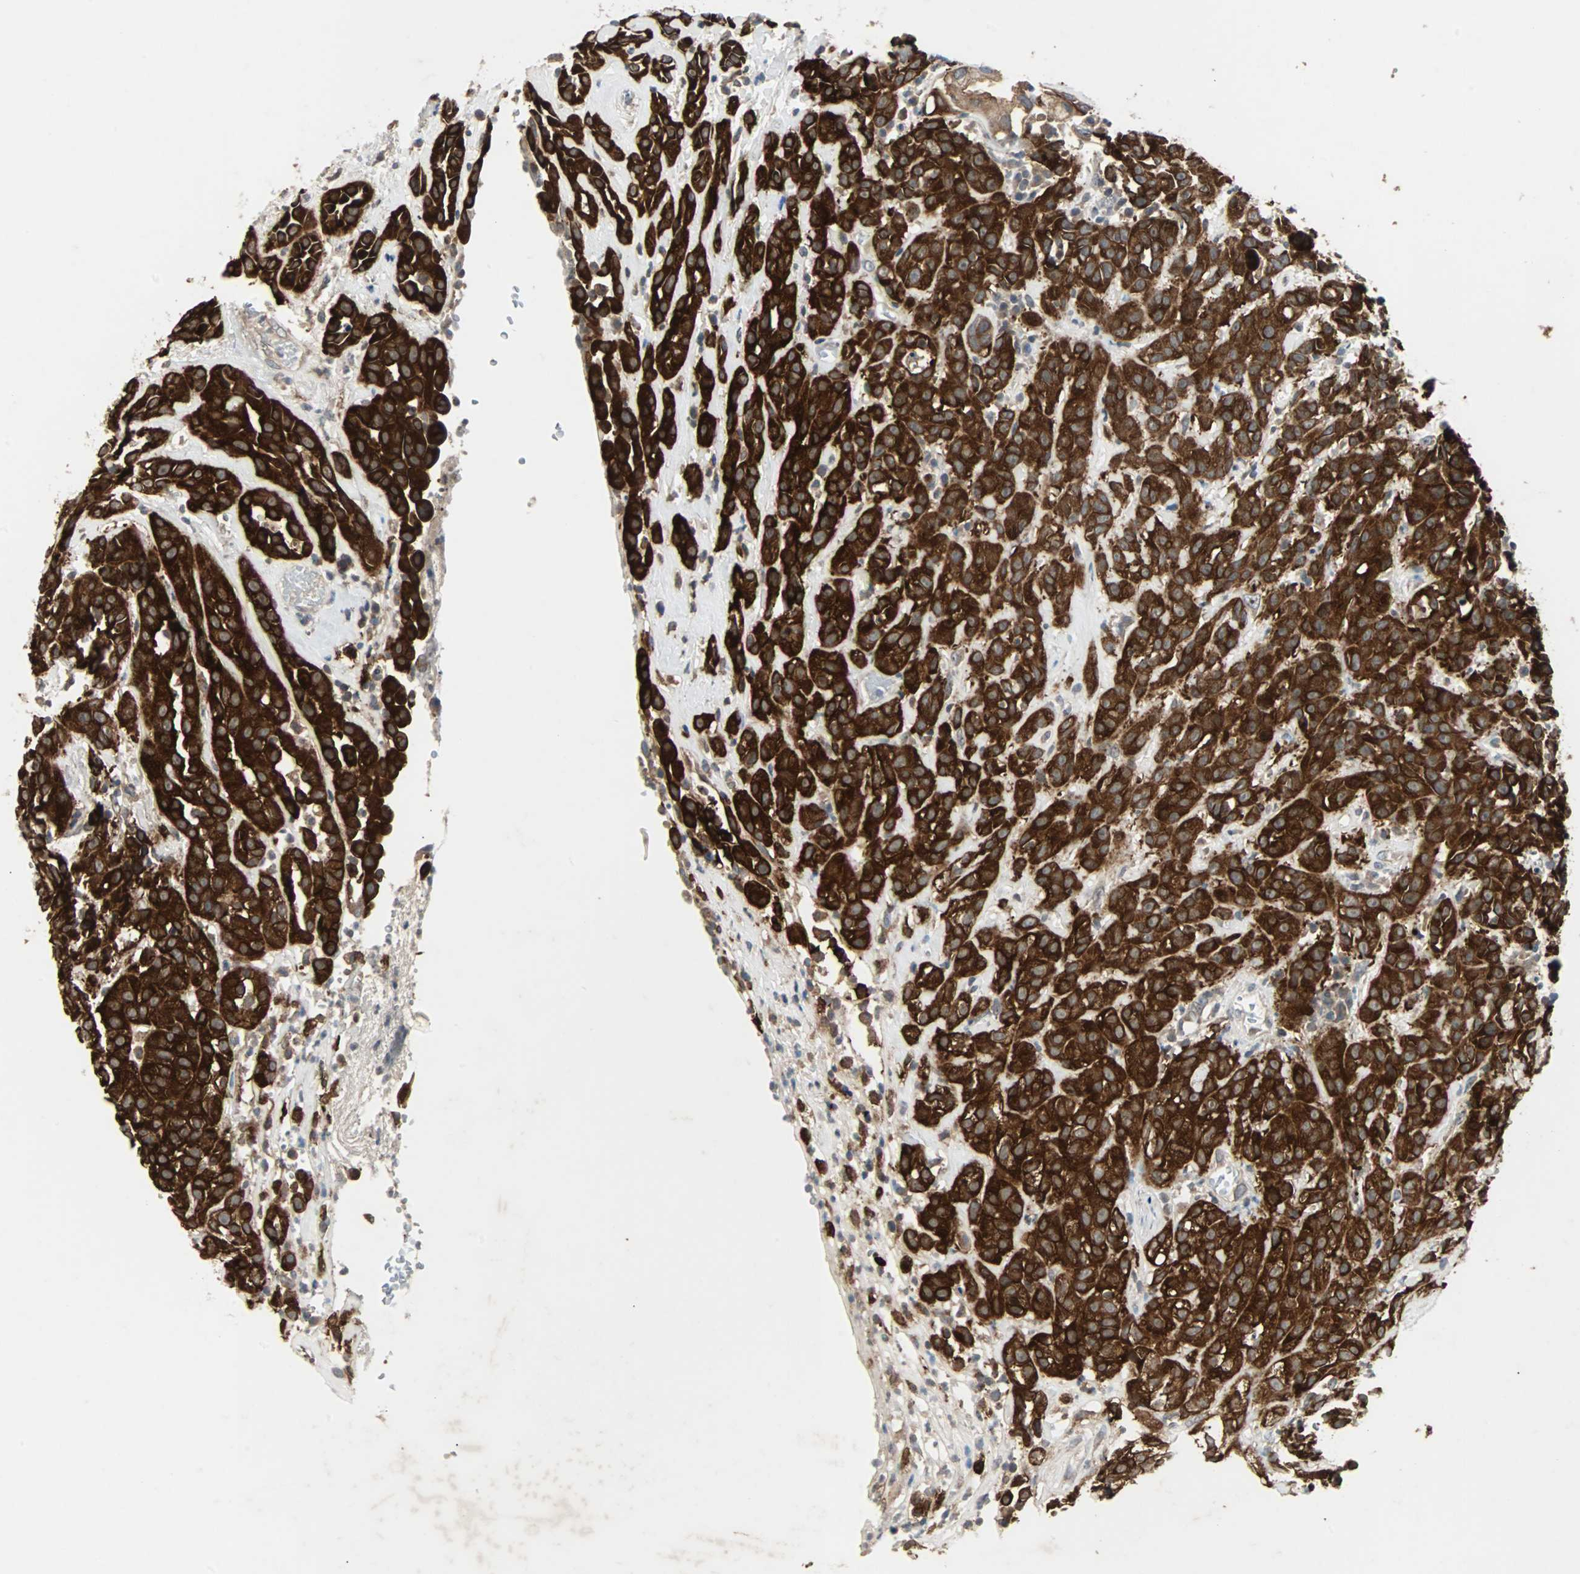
{"staining": {"intensity": "strong", "quantity": ">75%", "location": "cytoplasmic/membranous"}, "tissue": "head and neck cancer", "cell_type": "Tumor cells", "image_type": "cancer", "snomed": [{"axis": "morphology", "description": "Squamous cell carcinoma, NOS"}, {"axis": "topography", "description": "Head-Neck"}], "caption": "Human head and neck cancer stained for a protein (brown) reveals strong cytoplasmic/membranous positive expression in about >75% of tumor cells.", "gene": "CMC2", "patient": {"sex": "male", "age": 62}}